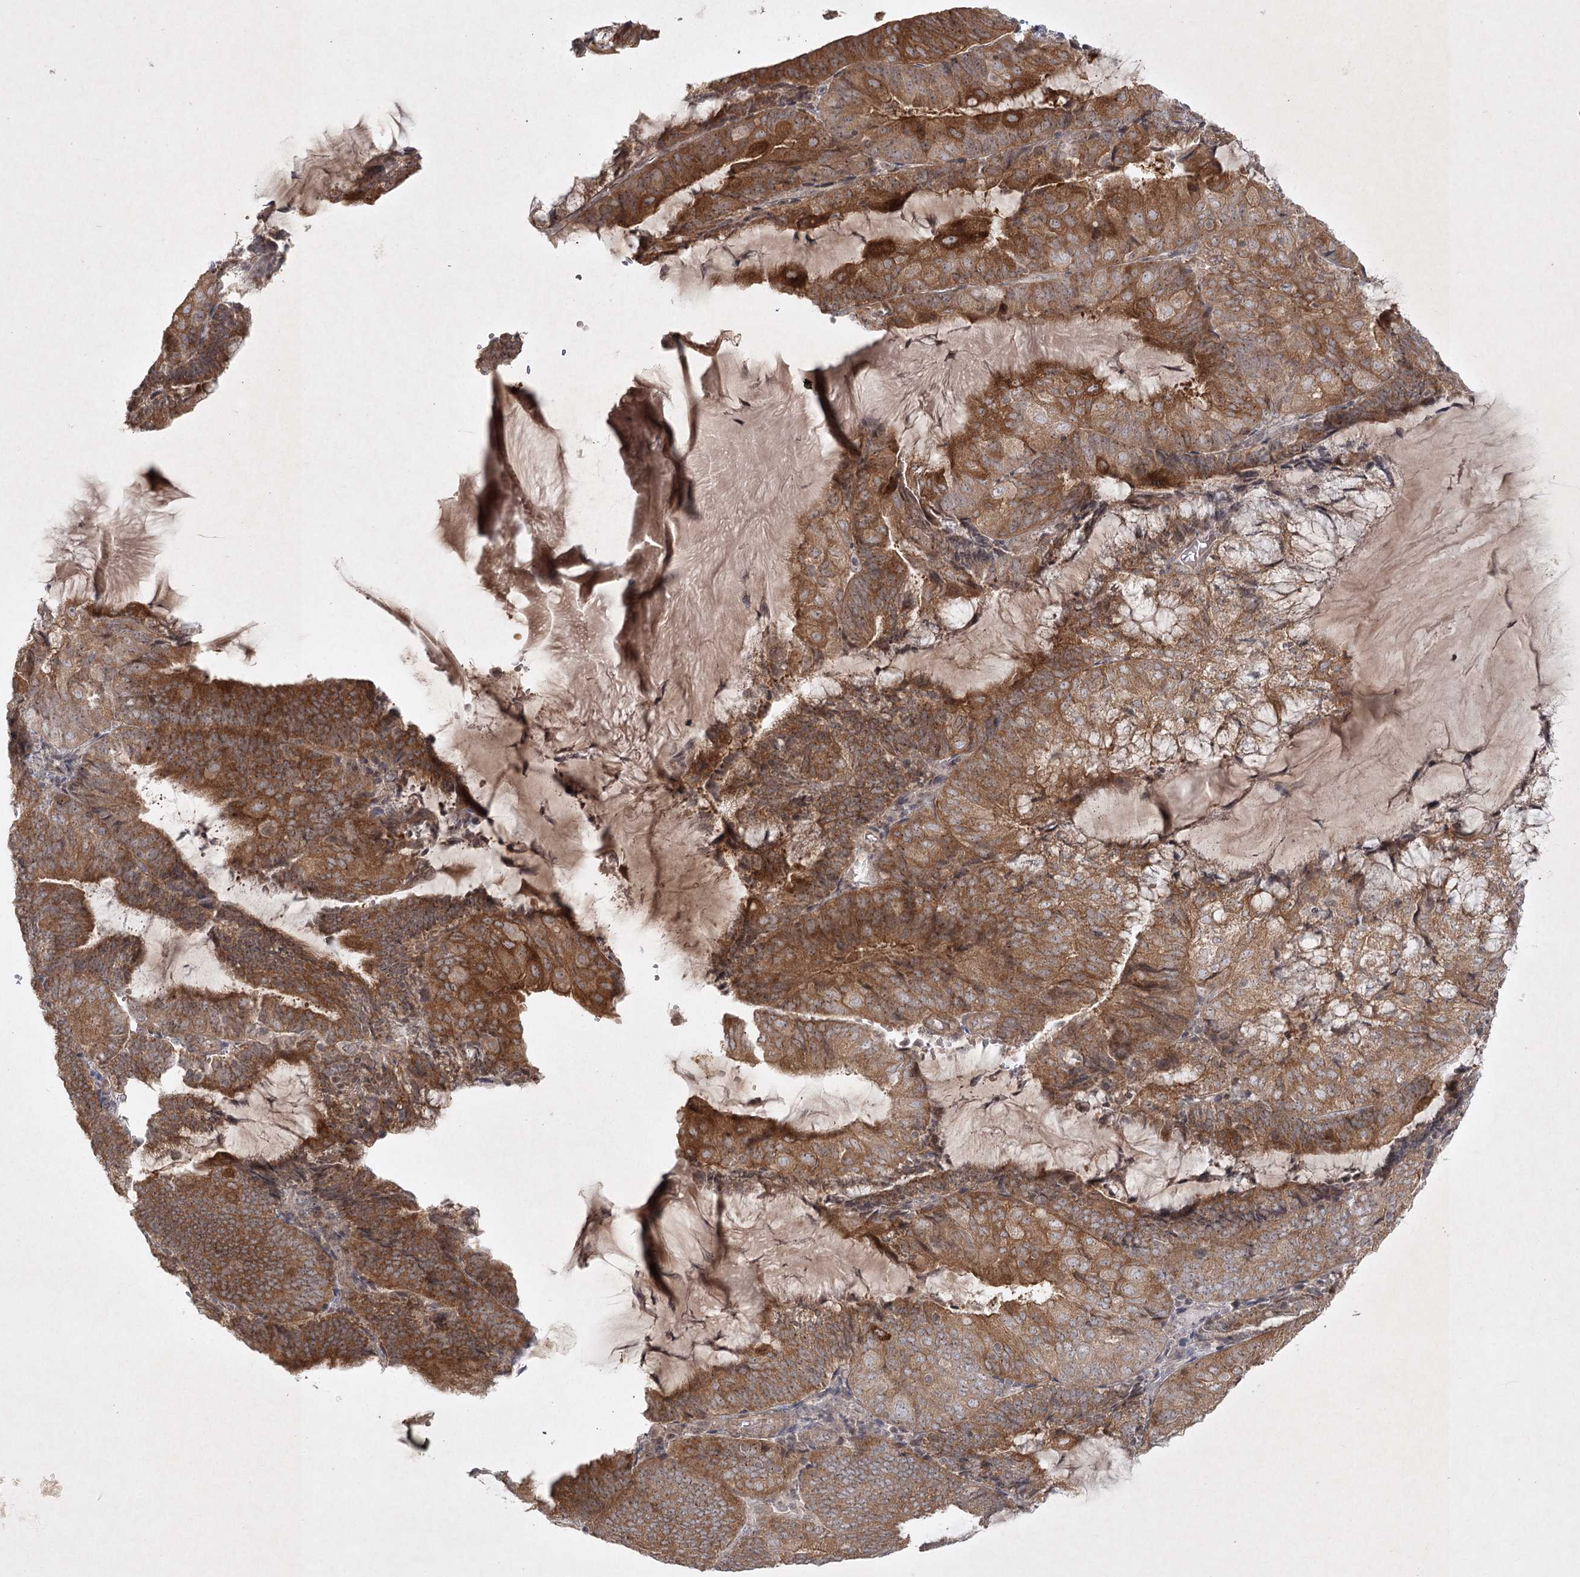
{"staining": {"intensity": "strong", "quantity": ">75%", "location": "cytoplasmic/membranous"}, "tissue": "endometrial cancer", "cell_type": "Tumor cells", "image_type": "cancer", "snomed": [{"axis": "morphology", "description": "Adenocarcinoma, NOS"}, {"axis": "topography", "description": "Endometrium"}], "caption": "Protein analysis of endometrial cancer tissue reveals strong cytoplasmic/membranous staining in about >75% of tumor cells. (IHC, brightfield microscopy, high magnification).", "gene": "SH2D3A", "patient": {"sex": "female", "age": 81}}